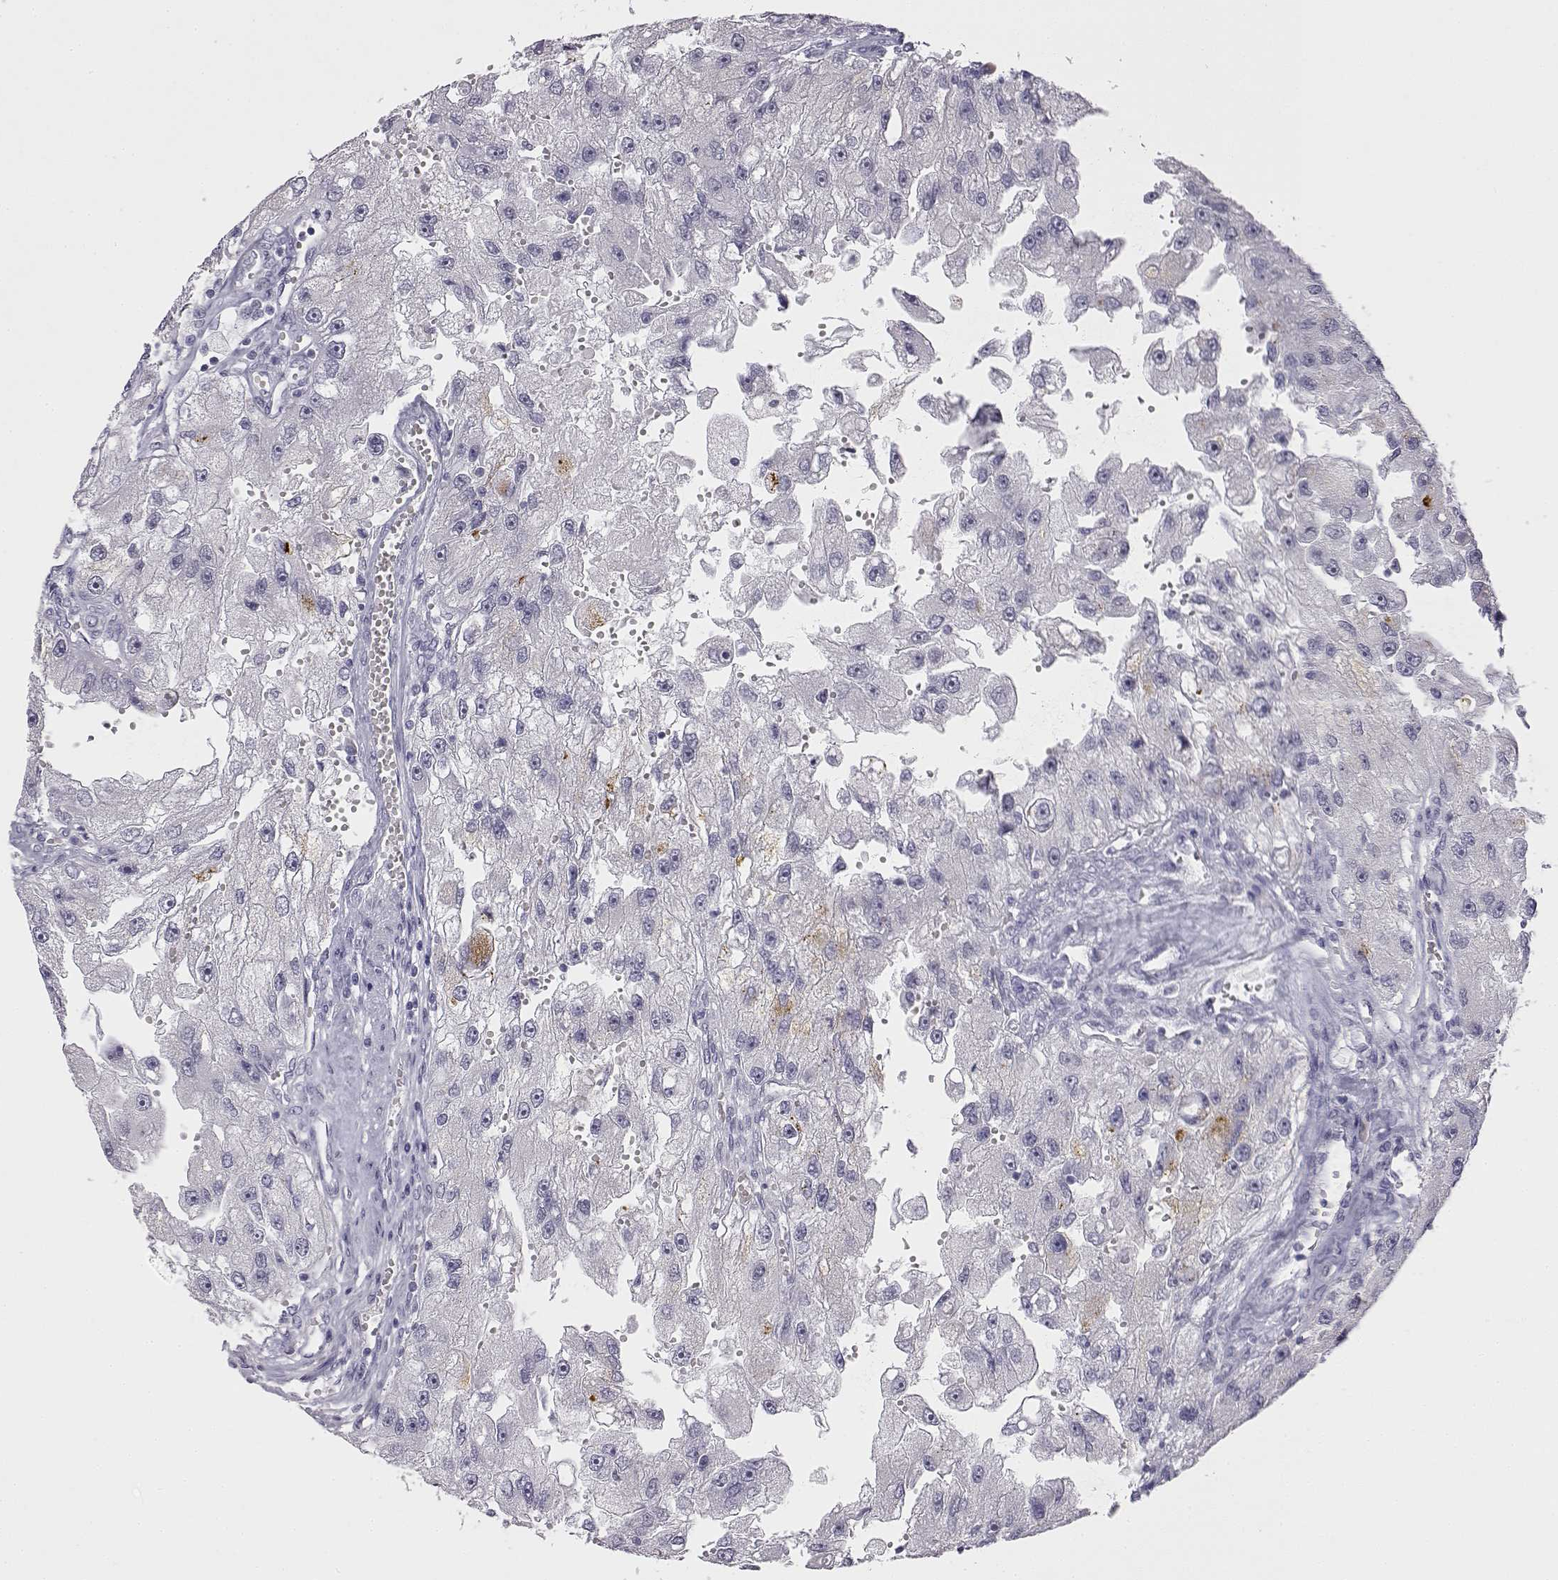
{"staining": {"intensity": "negative", "quantity": "none", "location": "none"}, "tissue": "renal cancer", "cell_type": "Tumor cells", "image_type": "cancer", "snomed": [{"axis": "morphology", "description": "Adenocarcinoma, NOS"}, {"axis": "topography", "description": "Kidney"}], "caption": "High power microscopy histopathology image of an IHC image of renal adenocarcinoma, revealing no significant positivity in tumor cells.", "gene": "VGF", "patient": {"sex": "male", "age": 63}}